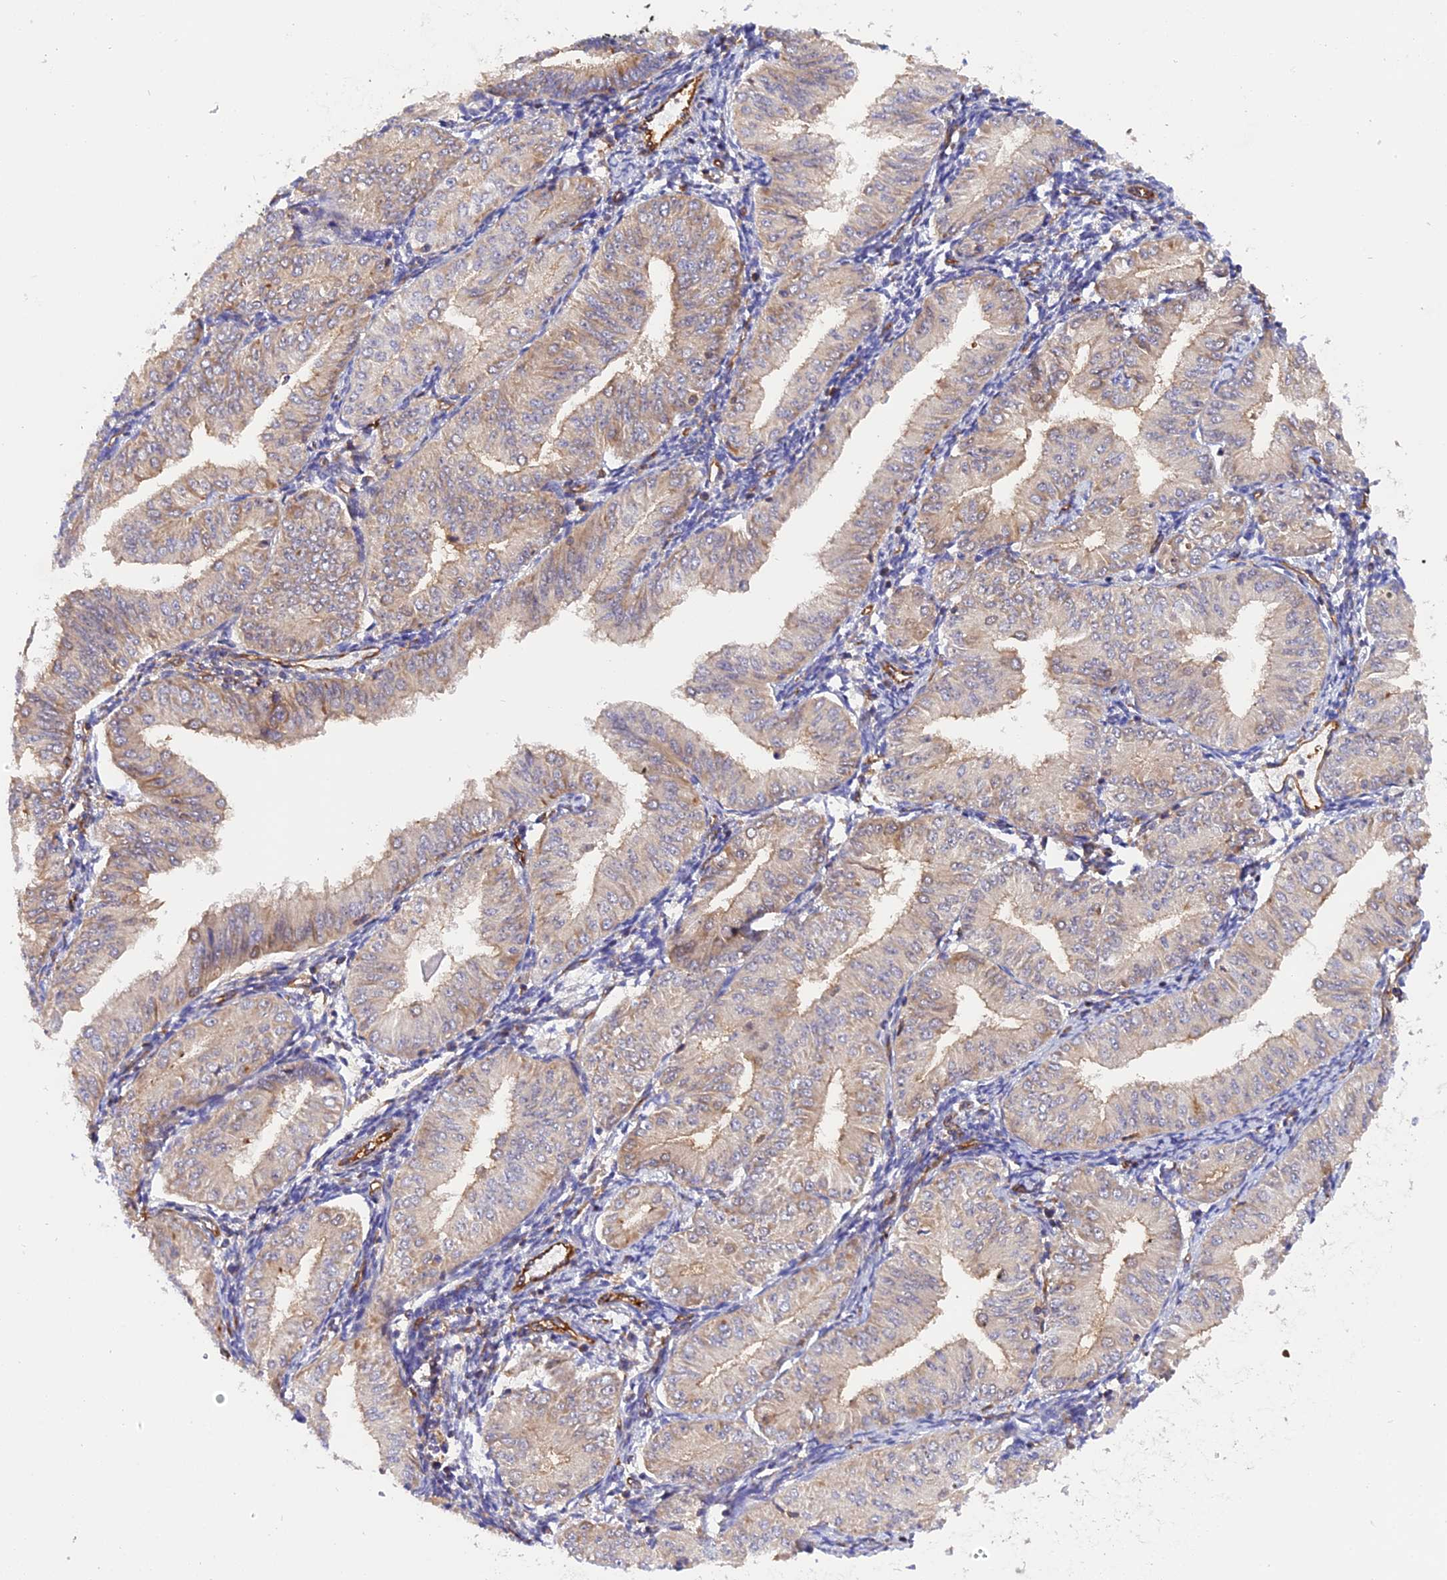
{"staining": {"intensity": "negative", "quantity": "none", "location": "none"}, "tissue": "endometrial cancer", "cell_type": "Tumor cells", "image_type": "cancer", "snomed": [{"axis": "morphology", "description": "Normal tissue, NOS"}, {"axis": "morphology", "description": "Adenocarcinoma, NOS"}, {"axis": "topography", "description": "Endometrium"}], "caption": "Protein analysis of endometrial cancer shows no significant expression in tumor cells. (Stains: DAB immunohistochemistry (IHC) with hematoxylin counter stain, Microscopy: brightfield microscopy at high magnification).", "gene": "C5orf22", "patient": {"sex": "female", "age": 53}}